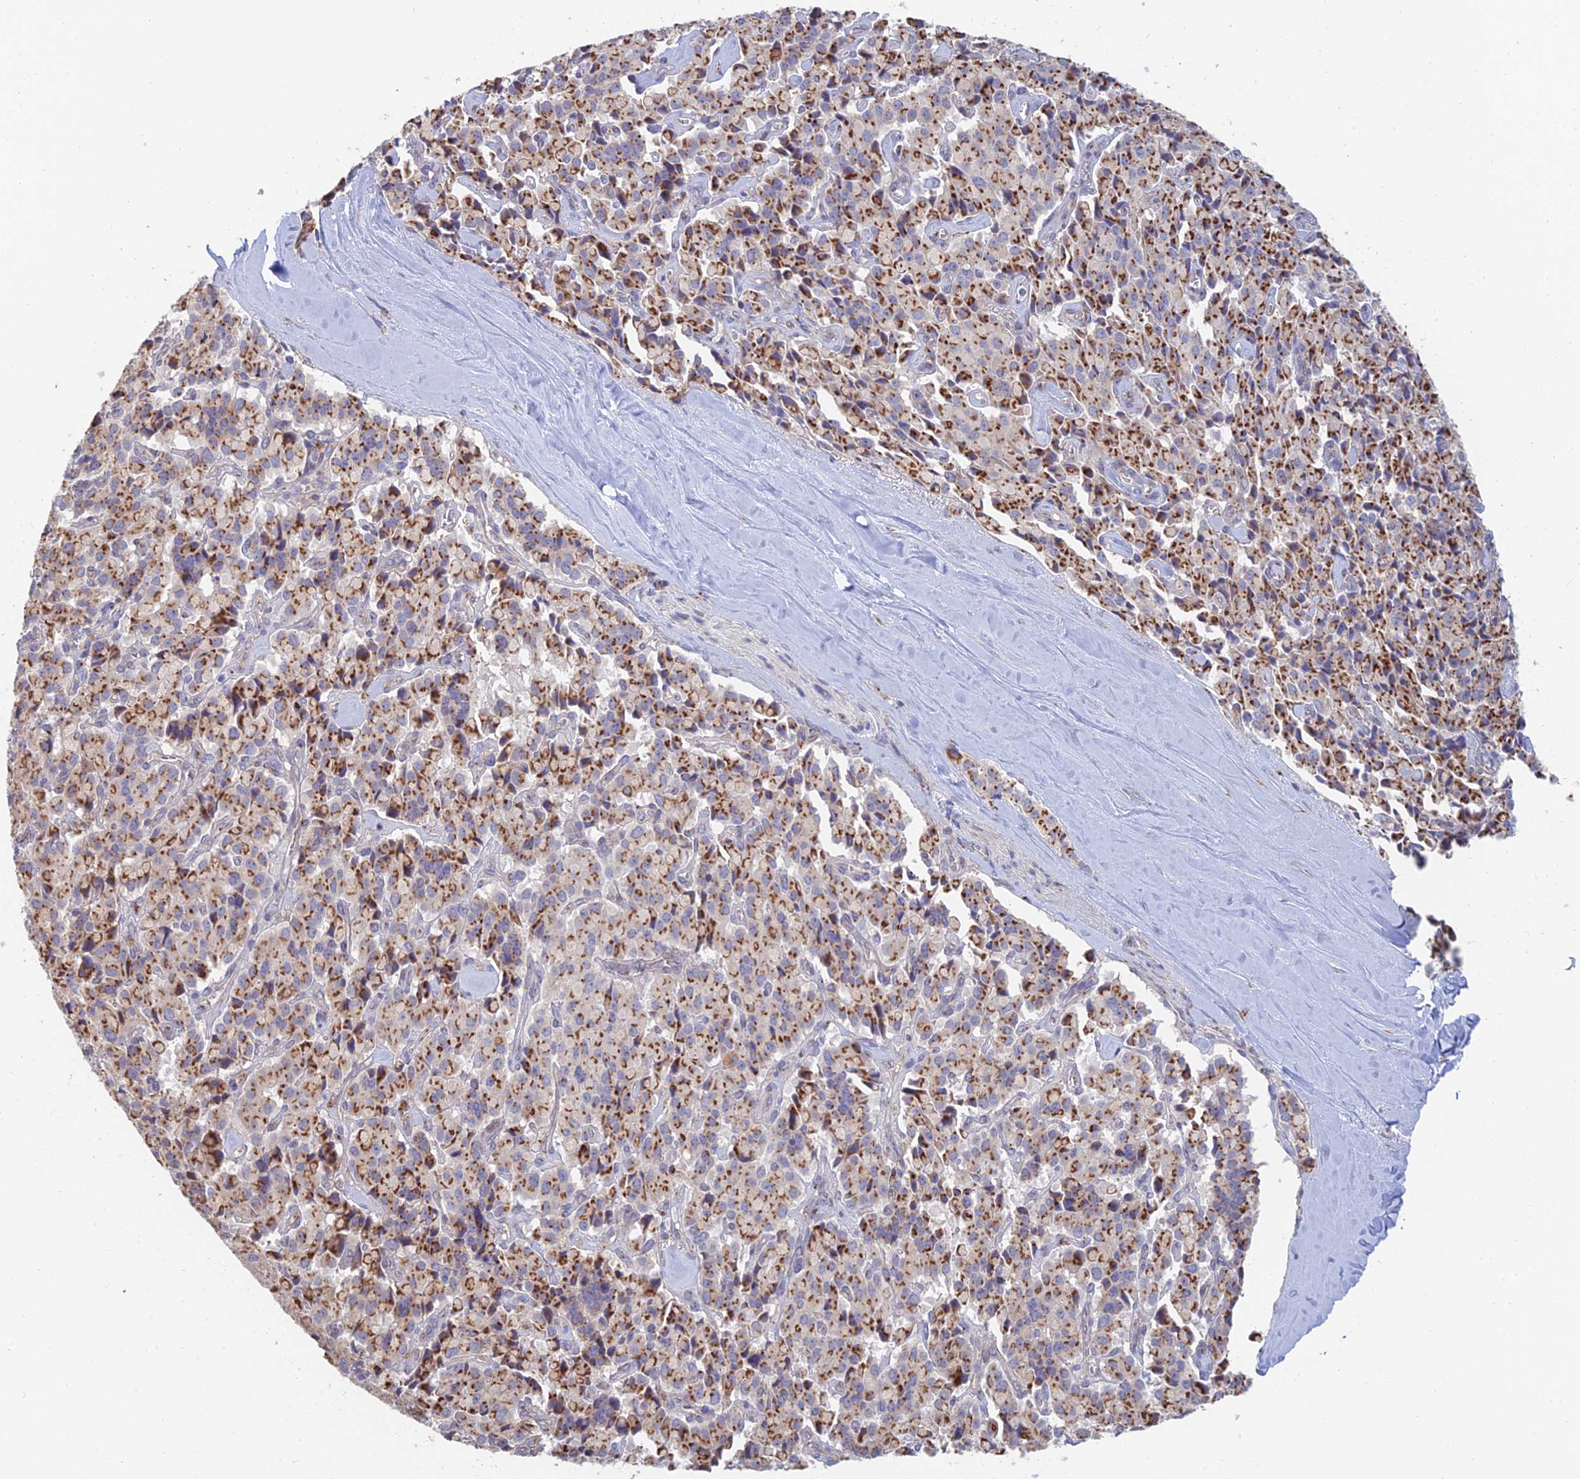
{"staining": {"intensity": "moderate", "quantity": ">75%", "location": "cytoplasmic/membranous"}, "tissue": "pancreatic cancer", "cell_type": "Tumor cells", "image_type": "cancer", "snomed": [{"axis": "morphology", "description": "Adenocarcinoma, NOS"}, {"axis": "topography", "description": "Pancreas"}], "caption": "About >75% of tumor cells in human pancreatic adenocarcinoma reveal moderate cytoplasmic/membranous protein expression as visualized by brown immunohistochemical staining.", "gene": "HS2ST1", "patient": {"sex": "male", "age": 65}}